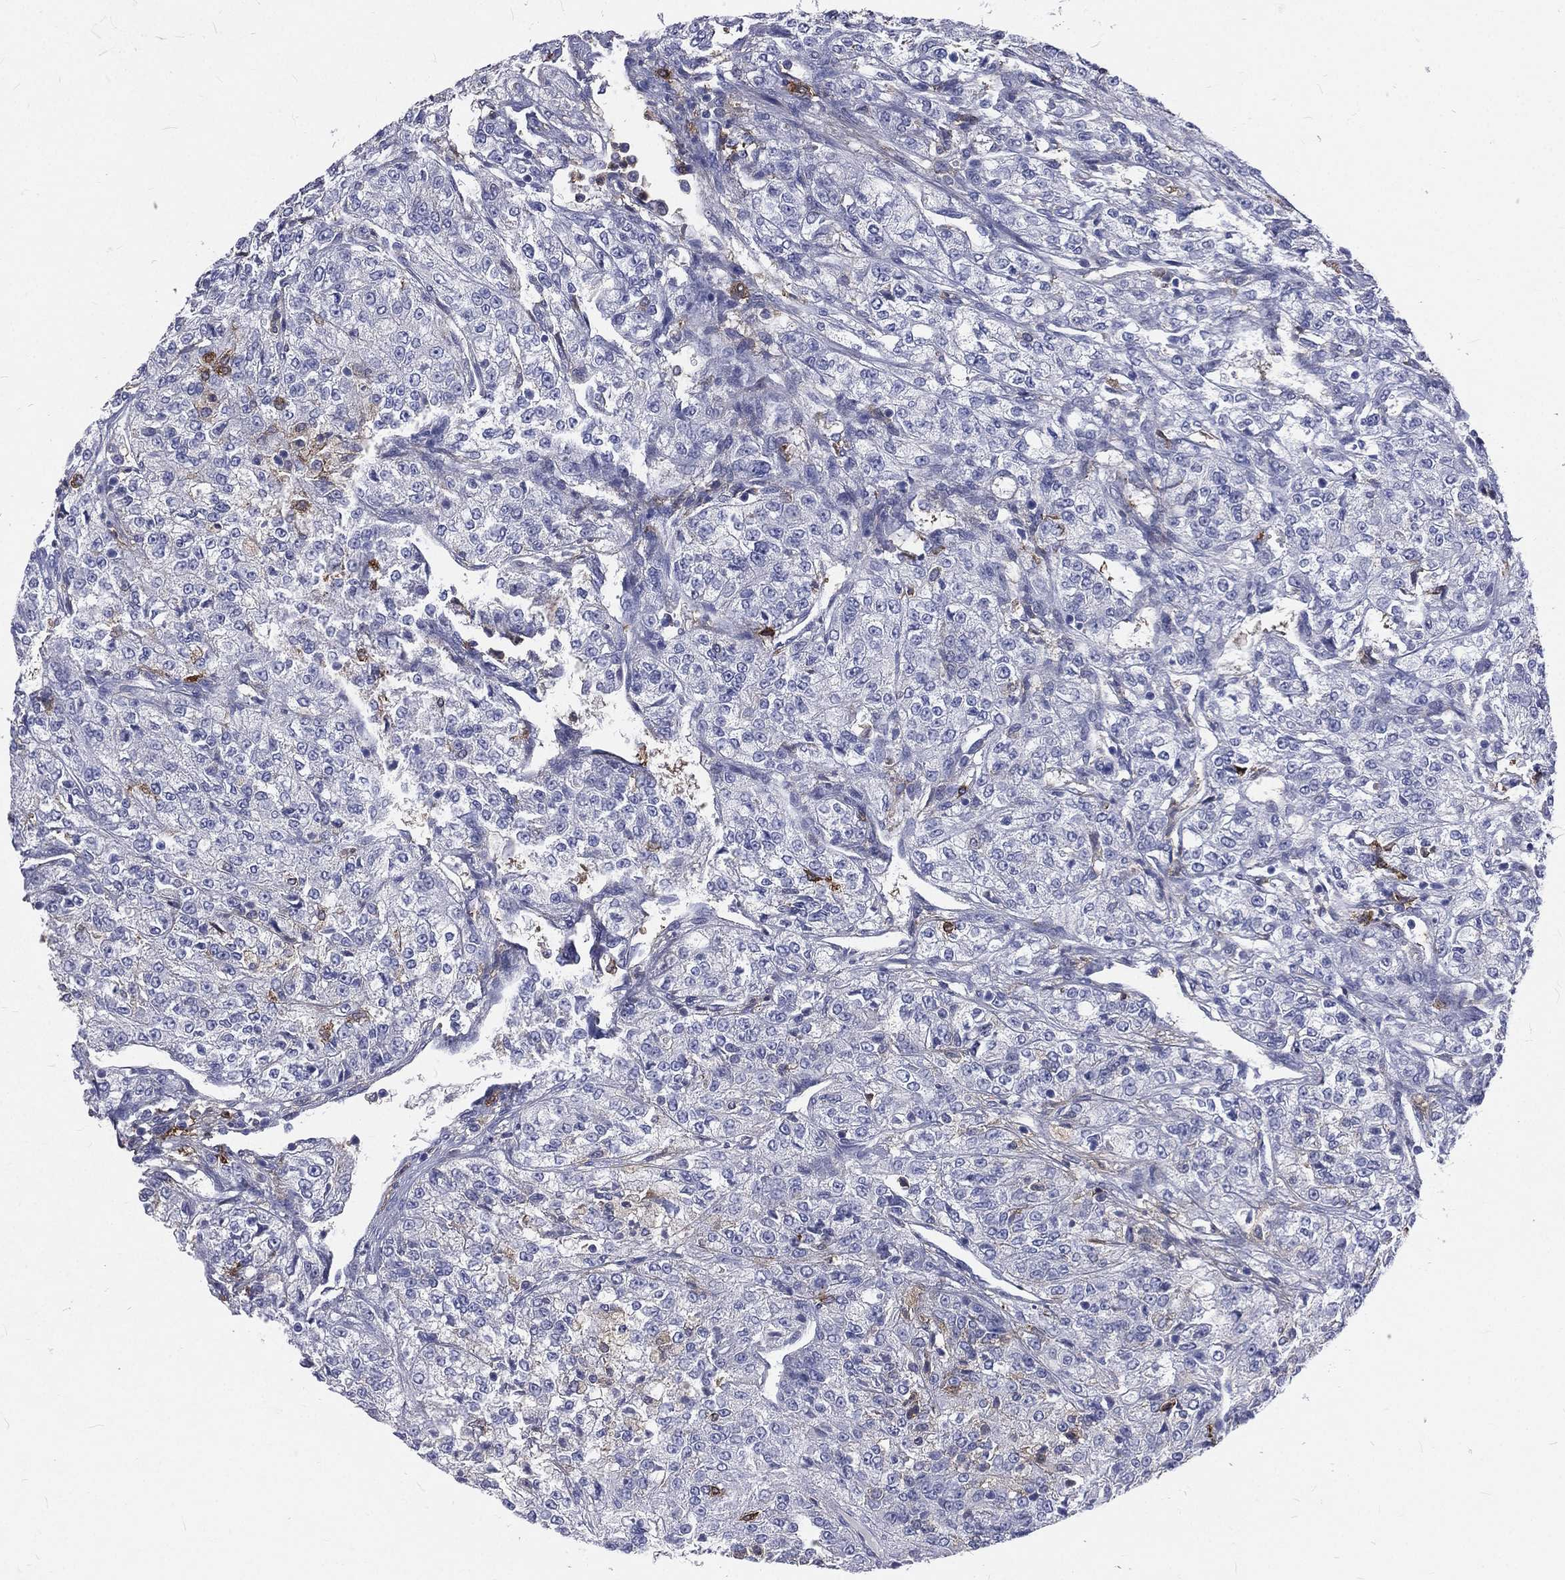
{"staining": {"intensity": "negative", "quantity": "none", "location": "none"}, "tissue": "renal cancer", "cell_type": "Tumor cells", "image_type": "cancer", "snomed": [{"axis": "morphology", "description": "Adenocarcinoma, NOS"}, {"axis": "topography", "description": "Kidney"}], "caption": "This is a photomicrograph of IHC staining of renal adenocarcinoma, which shows no positivity in tumor cells.", "gene": "BASP1", "patient": {"sex": "female", "age": 63}}